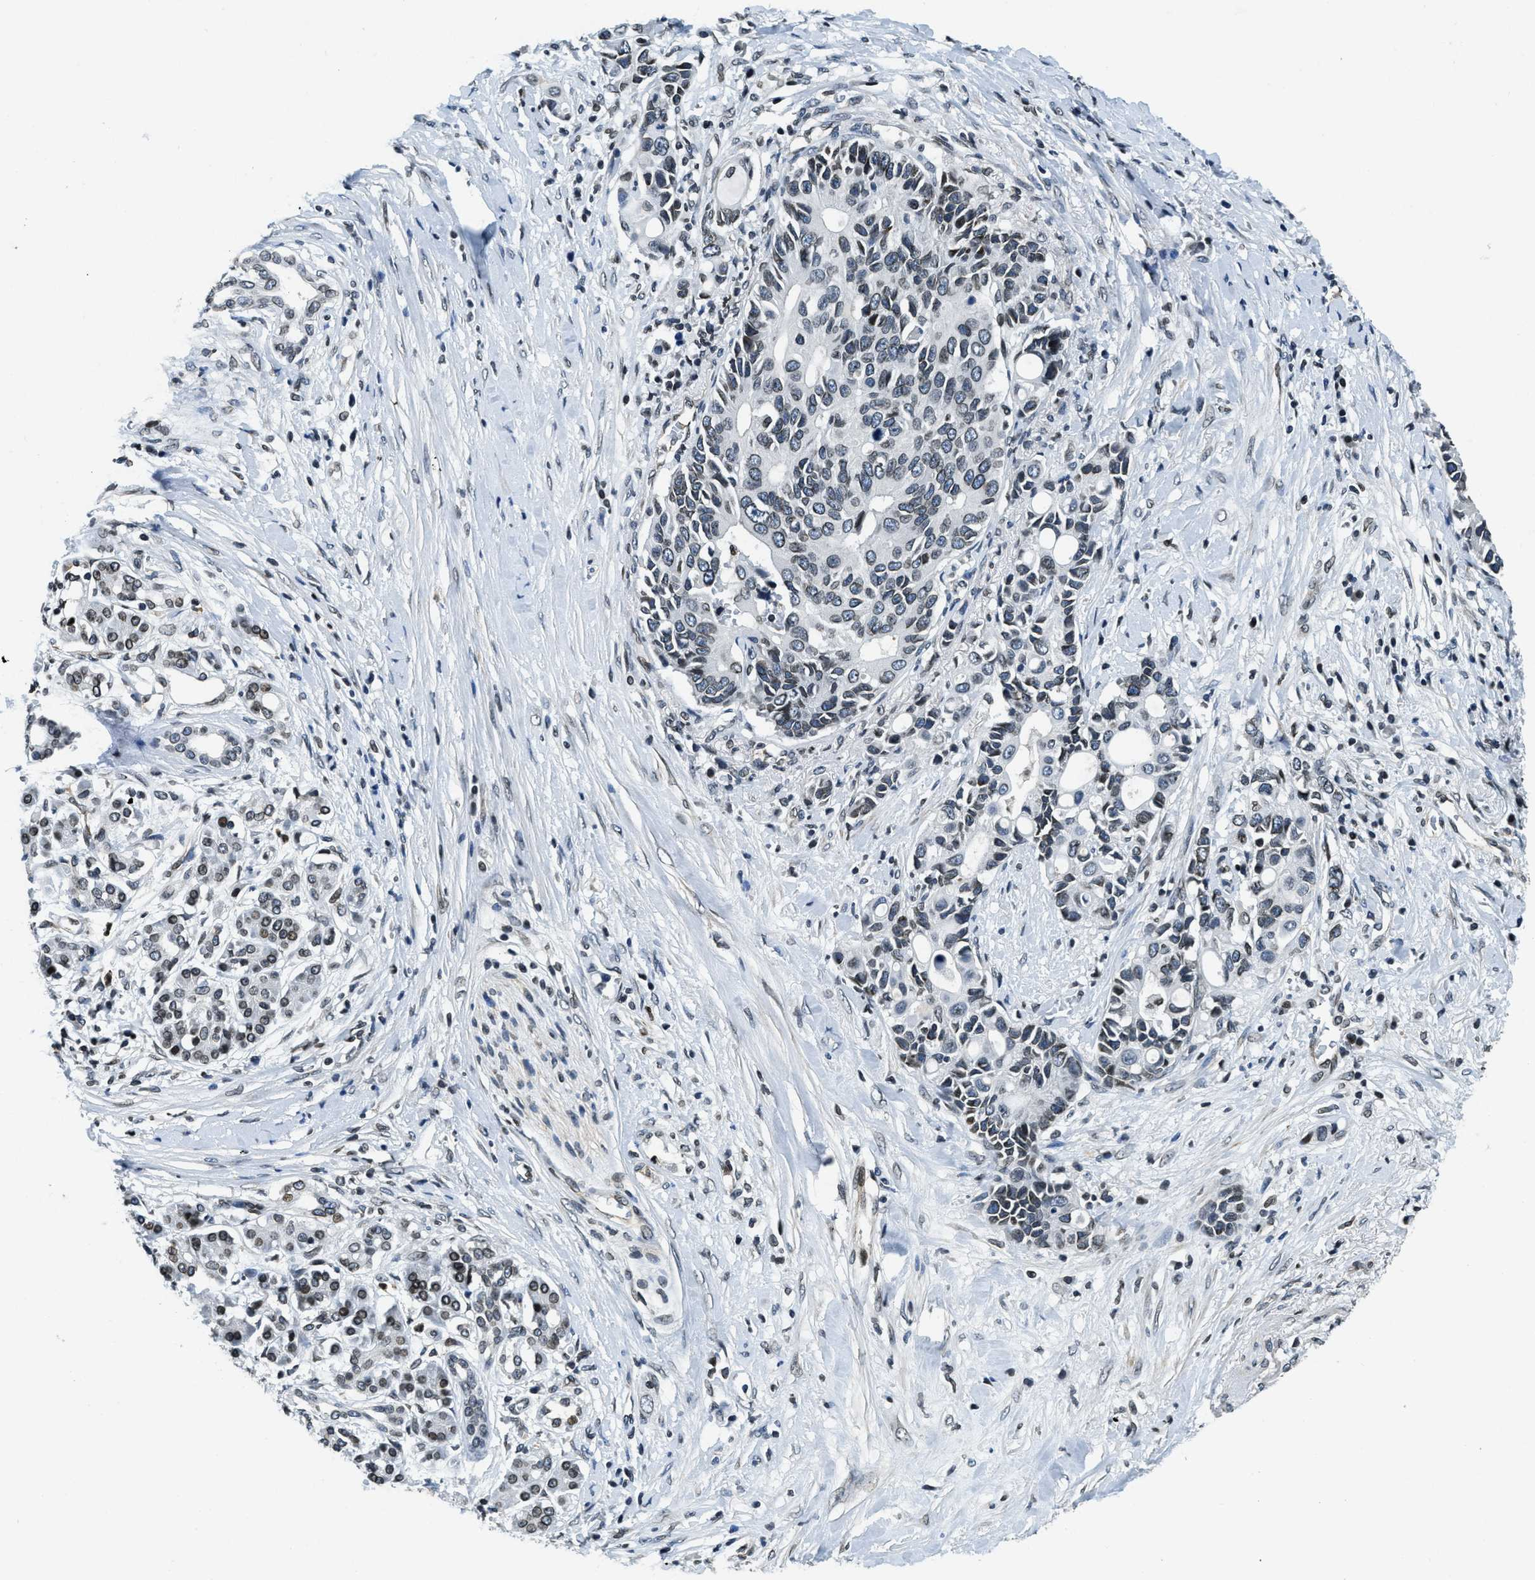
{"staining": {"intensity": "weak", "quantity": ">75%", "location": "nuclear"}, "tissue": "pancreatic cancer", "cell_type": "Tumor cells", "image_type": "cancer", "snomed": [{"axis": "morphology", "description": "Adenocarcinoma, NOS"}, {"axis": "topography", "description": "Pancreas"}], "caption": "Adenocarcinoma (pancreatic) was stained to show a protein in brown. There is low levels of weak nuclear staining in approximately >75% of tumor cells.", "gene": "ZC3HC1", "patient": {"sex": "female", "age": 56}}